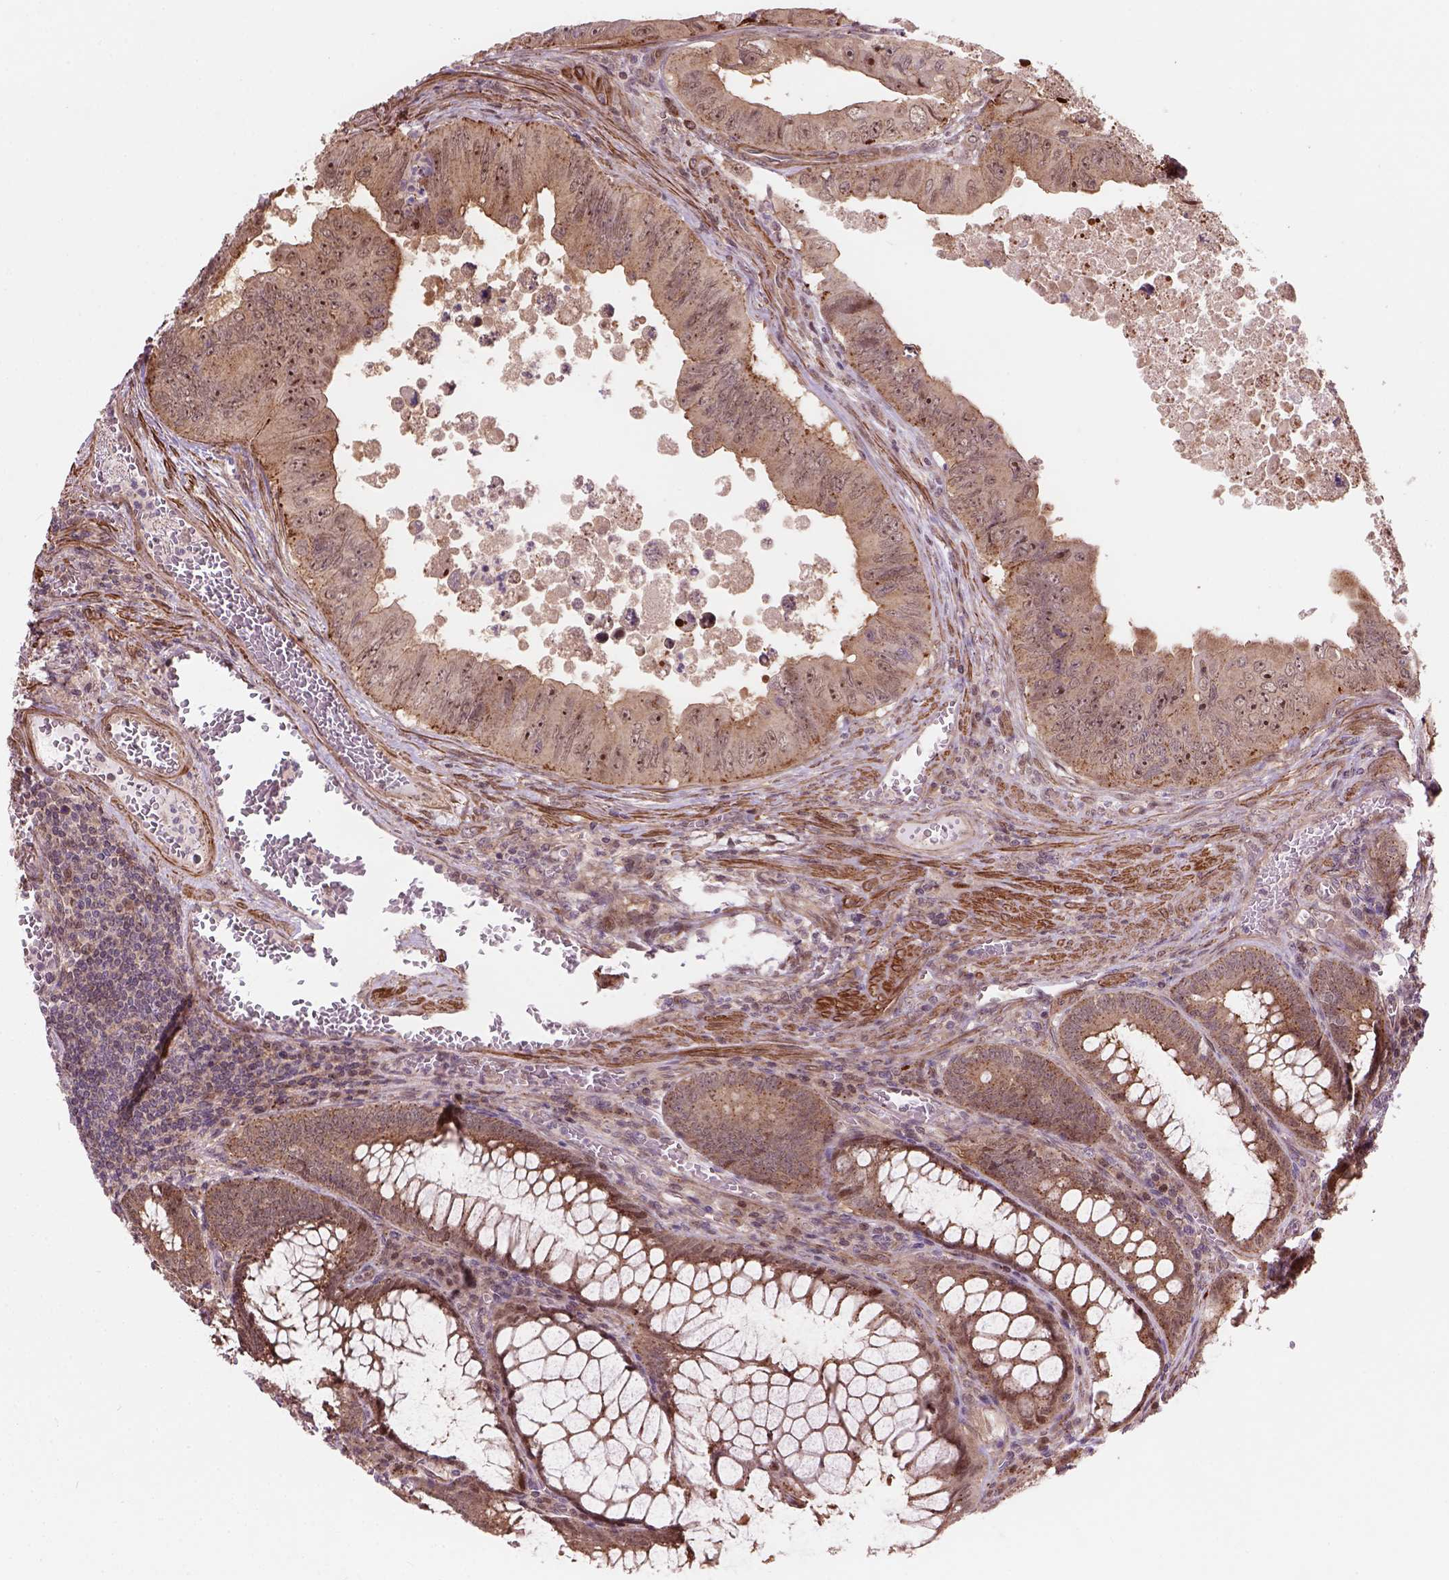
{"staining": {"intensity": "moderate", "quantity": "25%-75%", "location": "cytoplasmic/membranous,nuclear"}, "tissue": "colorectal cancer", "cell_type": "Tumor cells", "image_type": "cancer", "snomed": [{"axis": "morphology", "description": "Adenocarcinoma, NOS"}, {"axis": "topography", "description": "Colon"}], "caption": "This is a histology image of IHC staining of colorectal cancer, which shows moderate staining in the cytoplasmic/membranous and nuclear of tumor cells.", "gene": "PSMD11", "patient": {"sex": "female", "age": 84}}